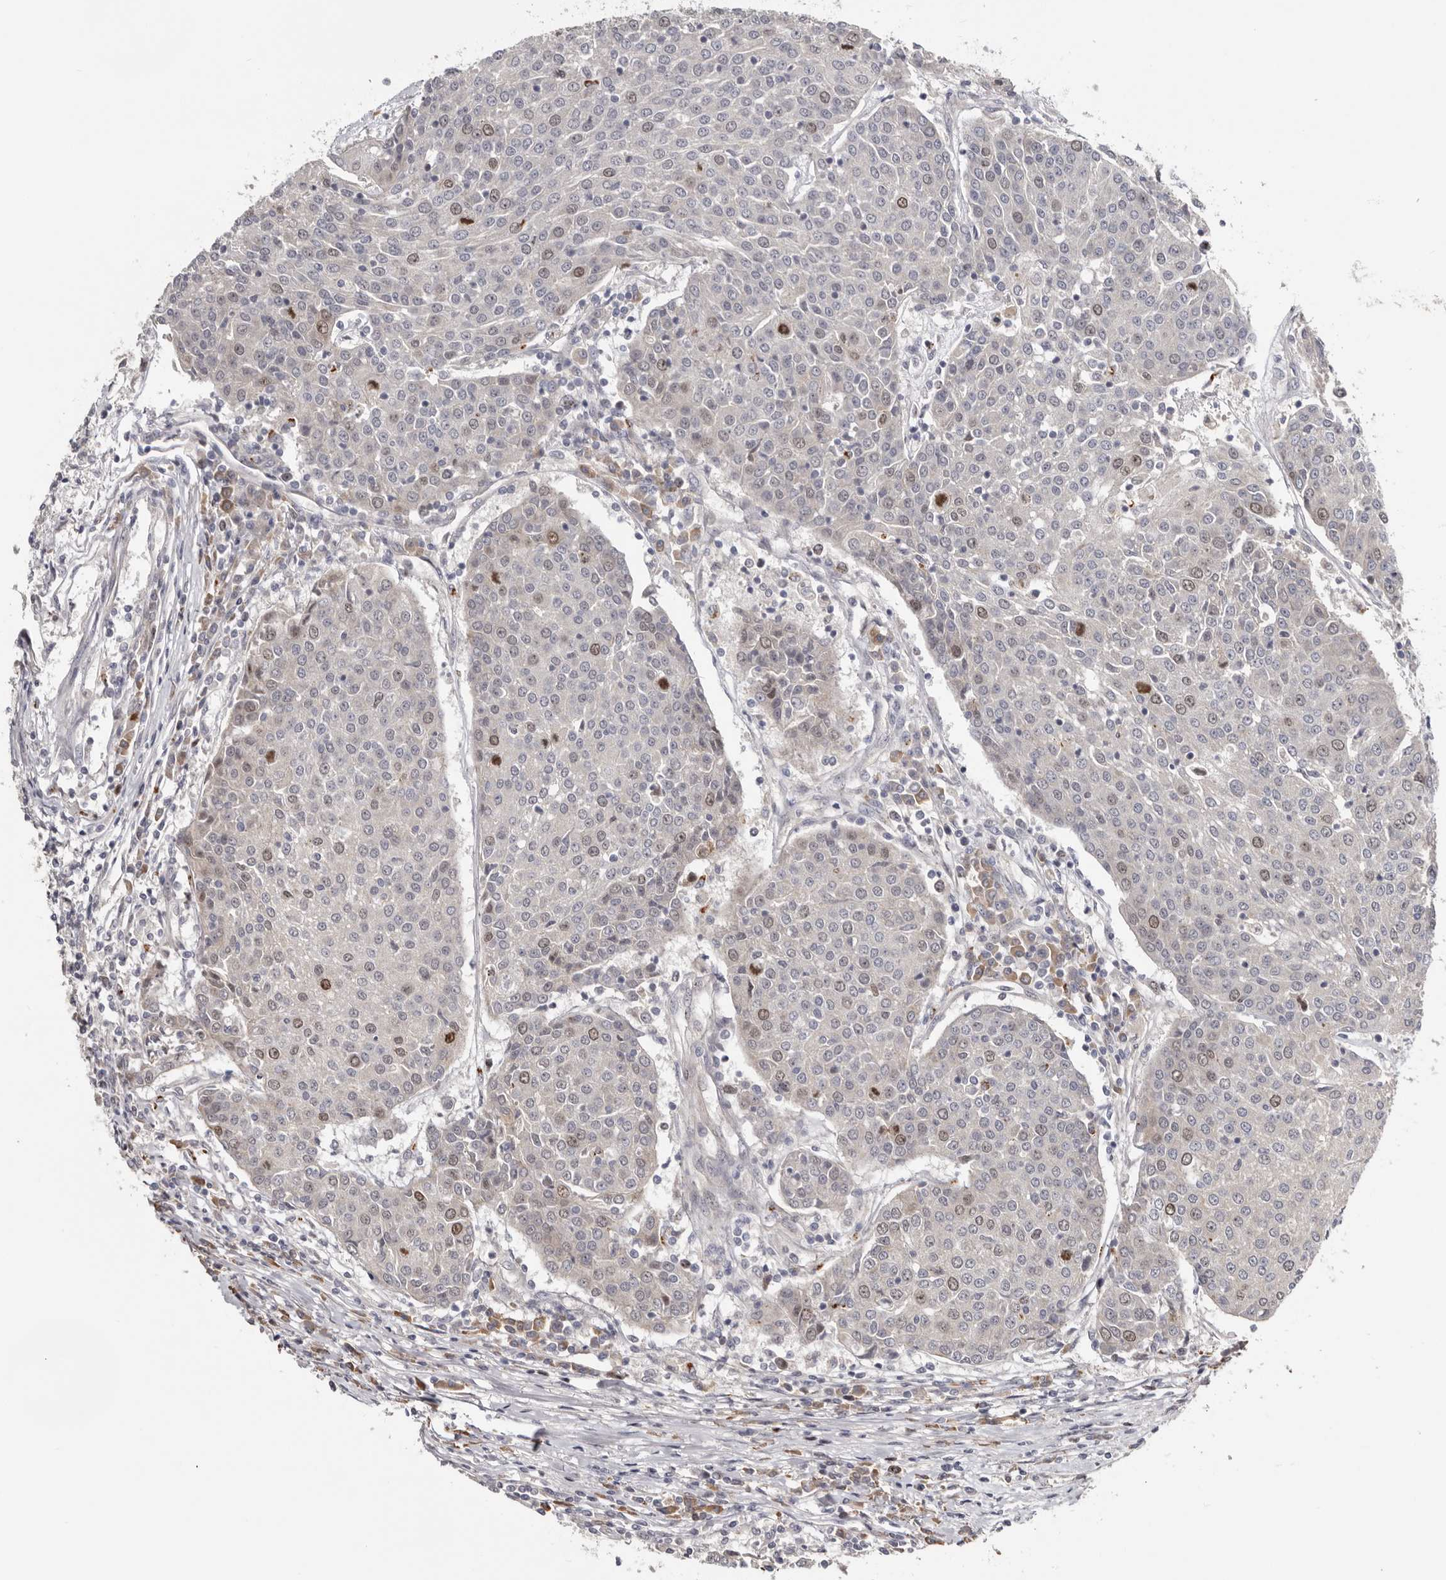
{"staining": {"intensity": "moderate", "quantity": "<25%", "location": "nuclear"}, "tissue": "urothelial cancer", "cell_type": "Tumor cells", "image_type": "cancer", "snomed": [{"axis": "morphology", "description": "Urothelial carcinoma, High grade"}, {"axis": "topography", "description": "Urinary bladder"}], "caption": "High-grade urothelial carcinoma stained for a protein (brown) demonstrates moderate nuclear positive staining in approximately <25% of tumor cells.", "gene": "CDCA8", "patient": {"sex": "female", "age": 85}}